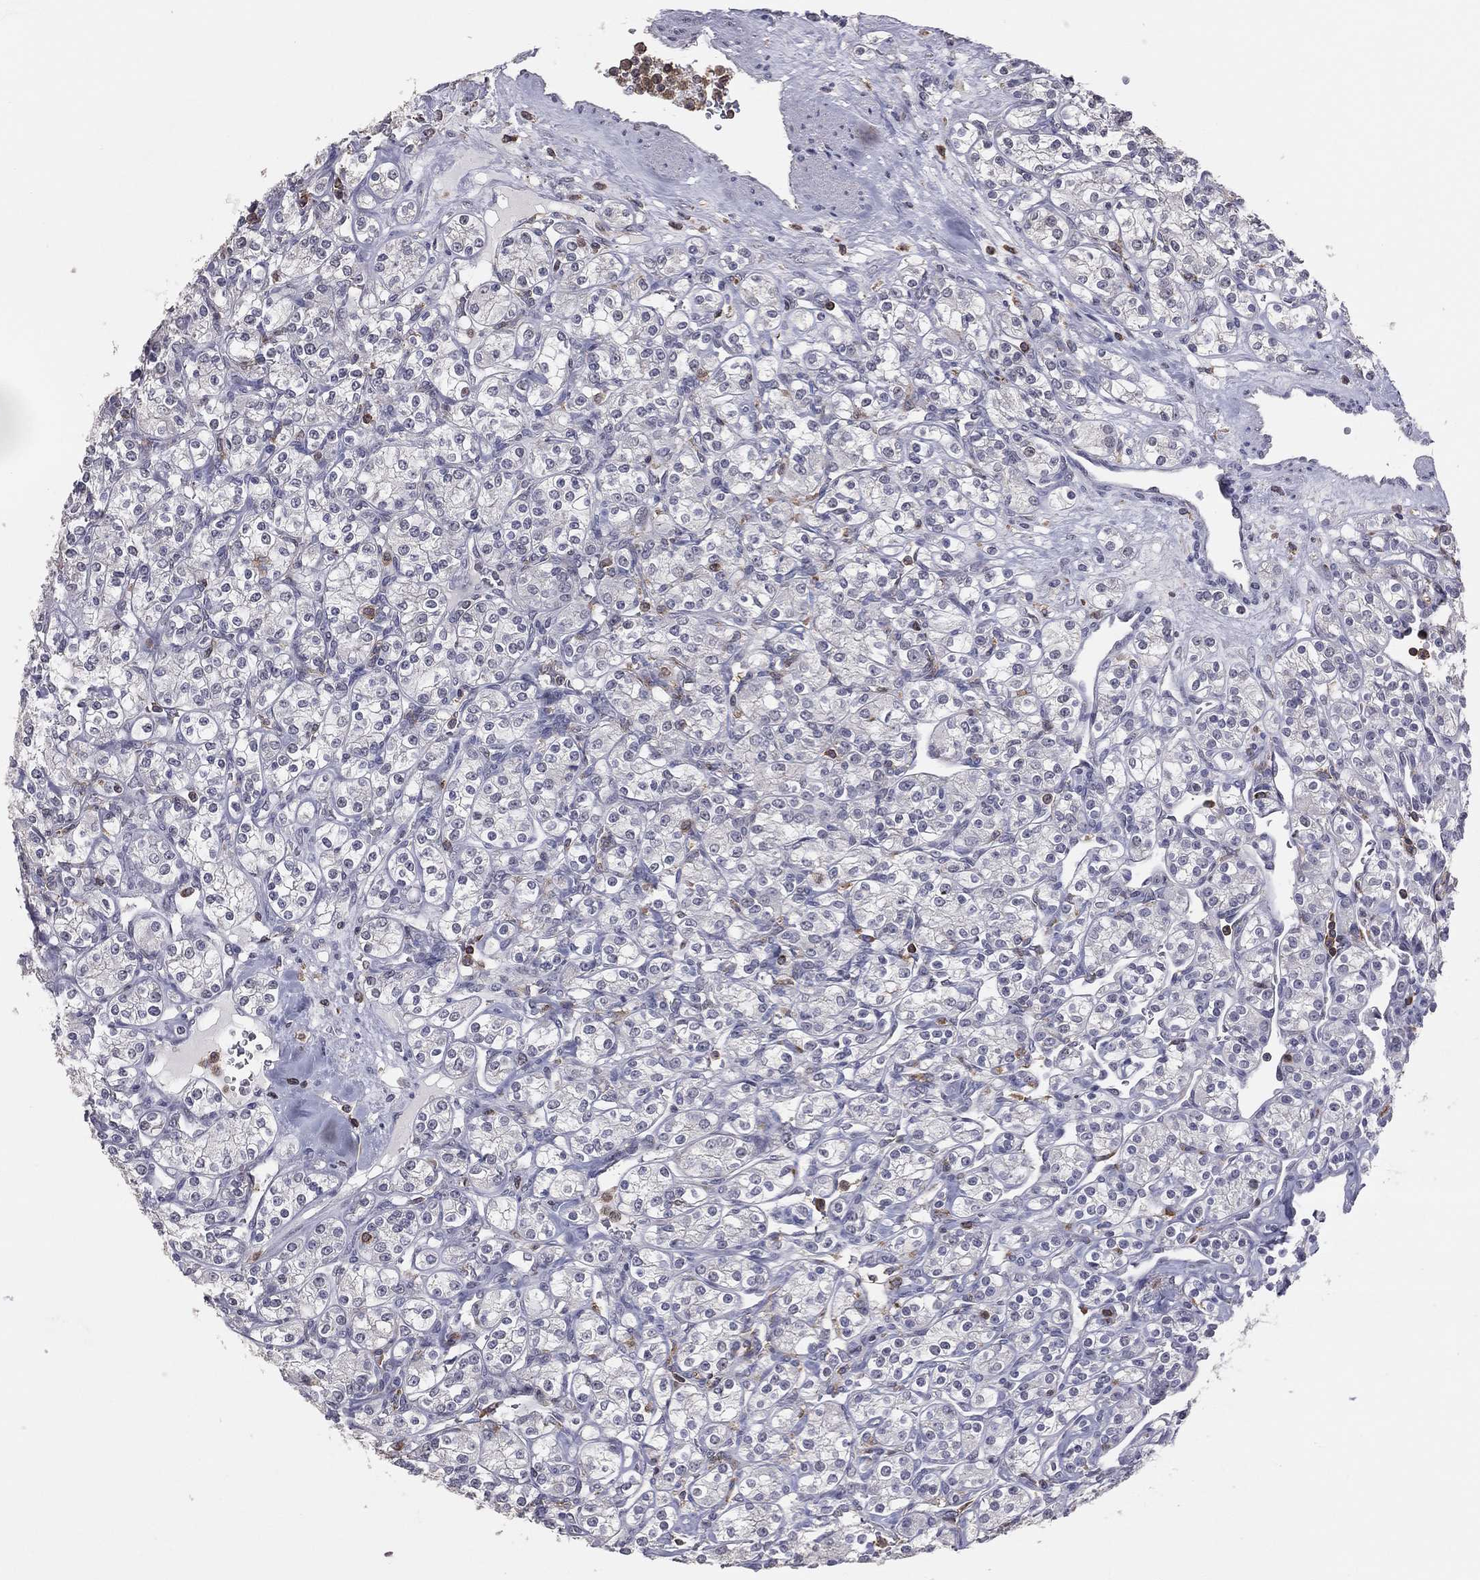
{"staining": {"intensity": "negative", "quantity": "none", "location": "none"}, "tissue": "renal cancer", "cell_type": "Tumor cells", "image_type": "cancer", "snomed": [{"axis": "morphology", "description": "Adenocarcinoma, NOS"}, {"axis": "topography", "description": "Kidney"}], "caption": "Immunohistochemistry (IHC) micrograph of human renal cancer stained for a protein (brown), which demonstrates no expression in tumor cells.", "gene": "PSTPIP1", "patient": {"sex": "male", "age": 77}}